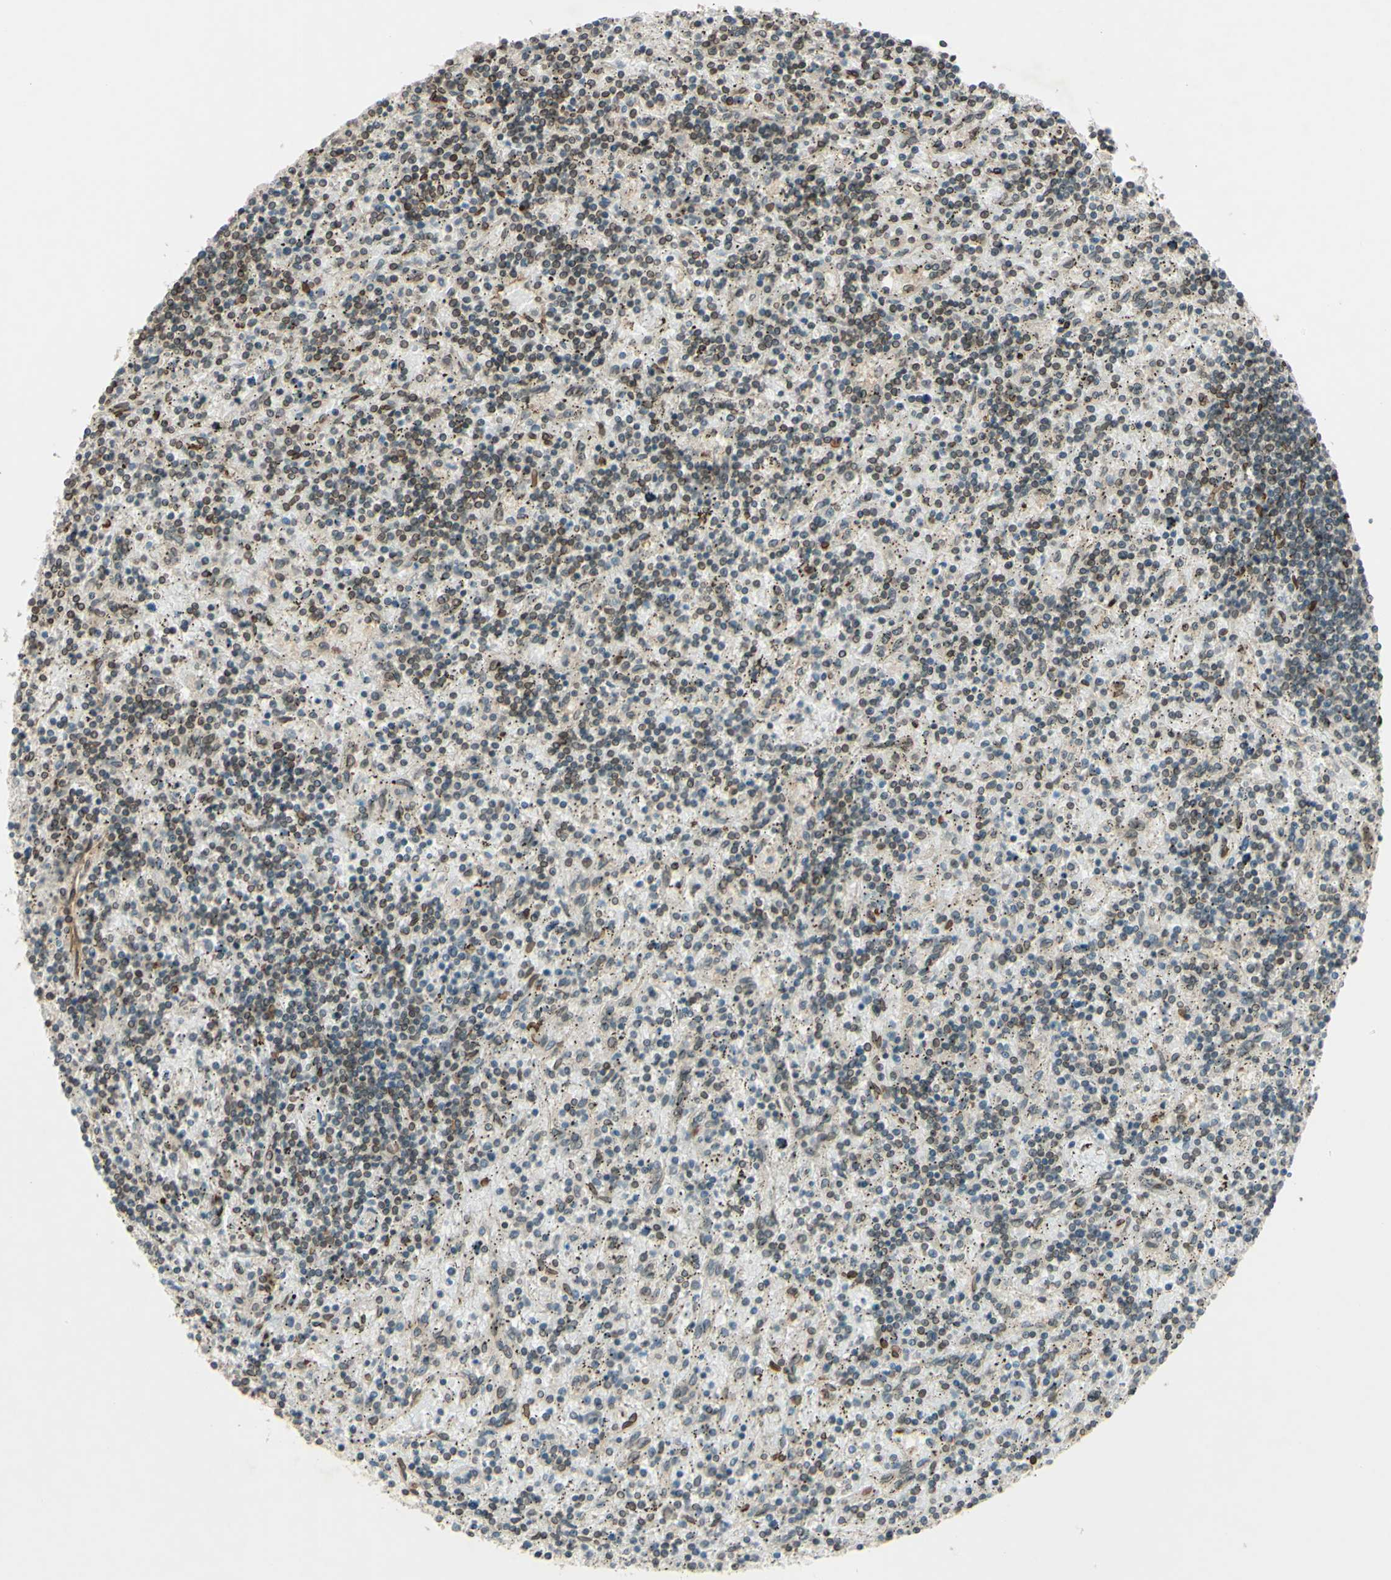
{"staining": {"intensity": "weak", "quantity": "25%-75%", "location": "nuclear"}, "tissue": "lymphoma", "cell_type": "Tumor cells", "image_type": "cancer", "snomed": [{"axis": "morphology", "description": "Malignant lymphoma, non-Hodgkin's type, Low grade"}, {"axis": "topography", "description": "Spleen"}], "caption": "An IHC photomicrograph of tumor tissue is shown. Protein staining in brown labels weak nuclear positivity in lymphoma within tumor cells.", "gene": "MLF2", "patient": {"sex": "male", "age": 76}}